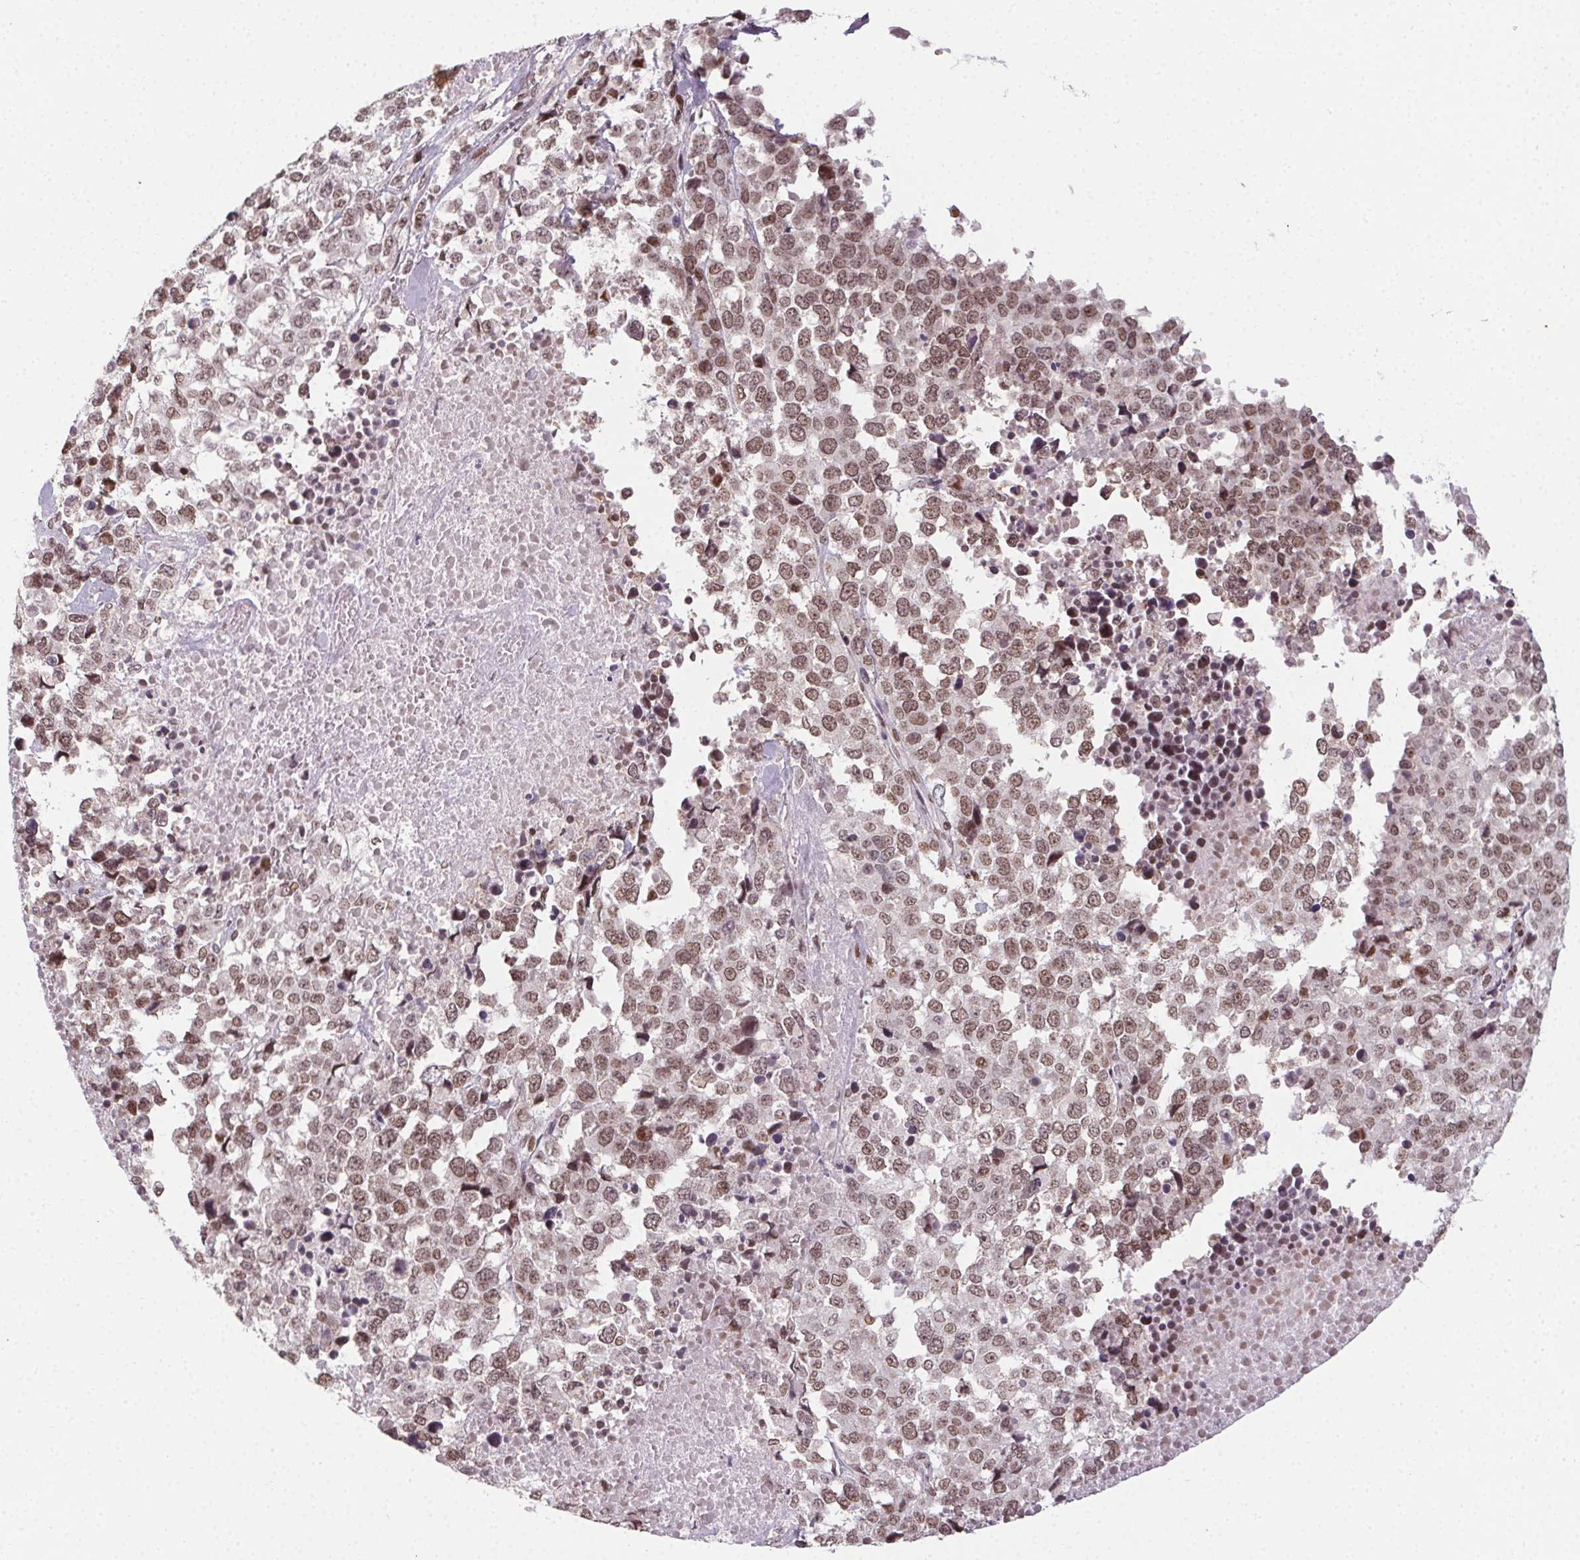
{"staining": {"intensity": "moderate", "quantity": ">75%", "location": "nuclear"}, "tissue": "melanoma", "cell_type": "Tumor cells", "image_type": "cancer", "snomed": [{"axis": "morphology", "description": "Malignant melanoma, Metastatic site"}, {"axis": "topography", "description": "Skin"}], "caption": "There is medium levels of moderate nuclear staining in tumor cells of malignant melanoma (metastatic site), as demonstrated by immunohistochemical staining (brown color).", "gene": "KMT2A", "patient": {"sex": "male", "age": 84}}